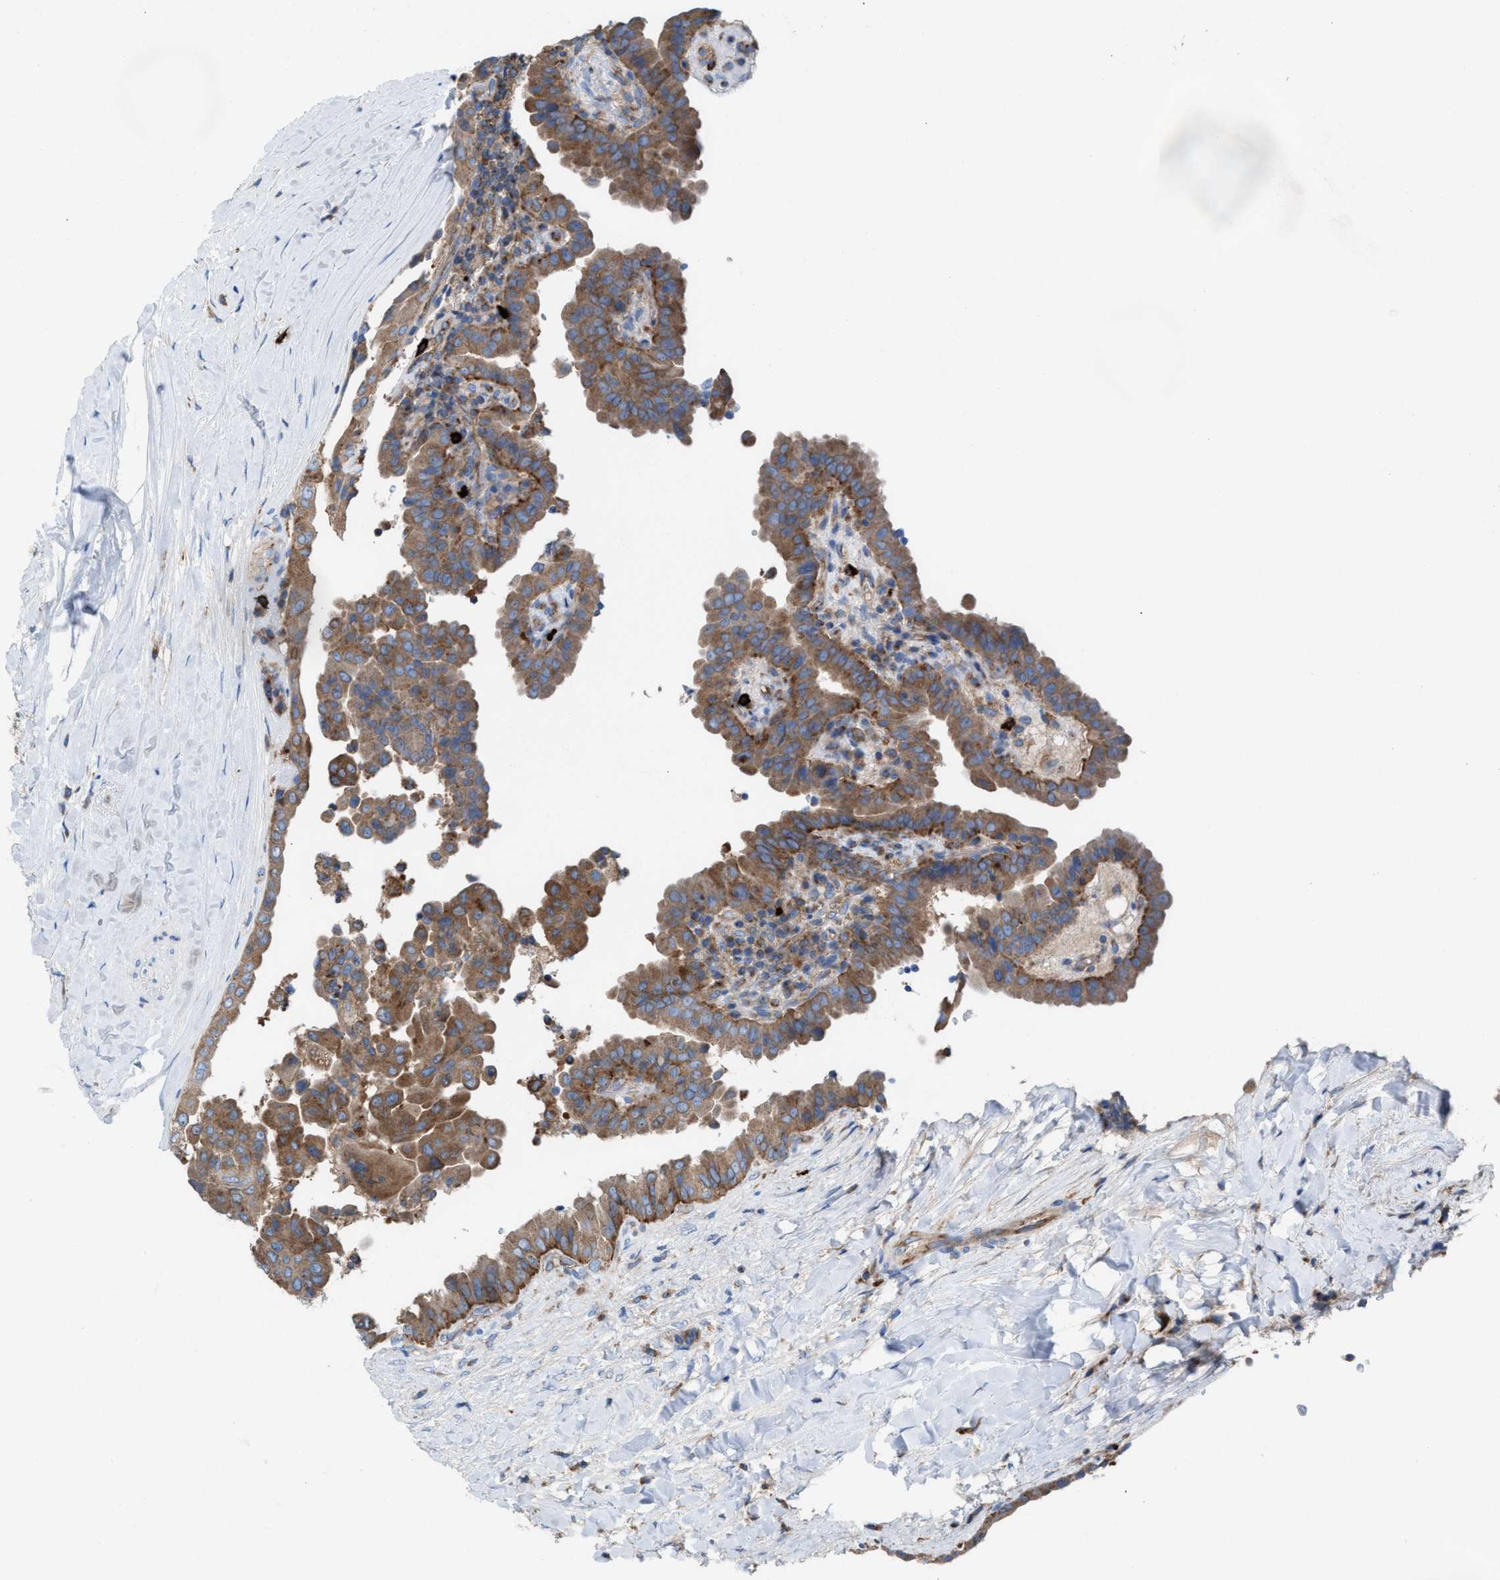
{"staining": {"intensity": "moderate", "quantity": ">75%", "location": "cytoplasmic/membranous"}, "tissue": "thyroid cancer", "cell_type": "Tumor cells", "image_type": "cancer", "snomed": [{"axis": "morphology", "description": "Papillary adenocarcinoma, NOS"}, {"axis": "topography", "description": "Thyroid gland"}], "caption": "Moderate cytoplasmic/membranous positivity is identified in approximately >75% of tumor cells in thyroid cancer (papillary adenocarcinoma). (Brightfield microscopy of DAB IHC at high magnification).", "gene": "NYAP1", "patient": {"sex": "male", "age": 33}}